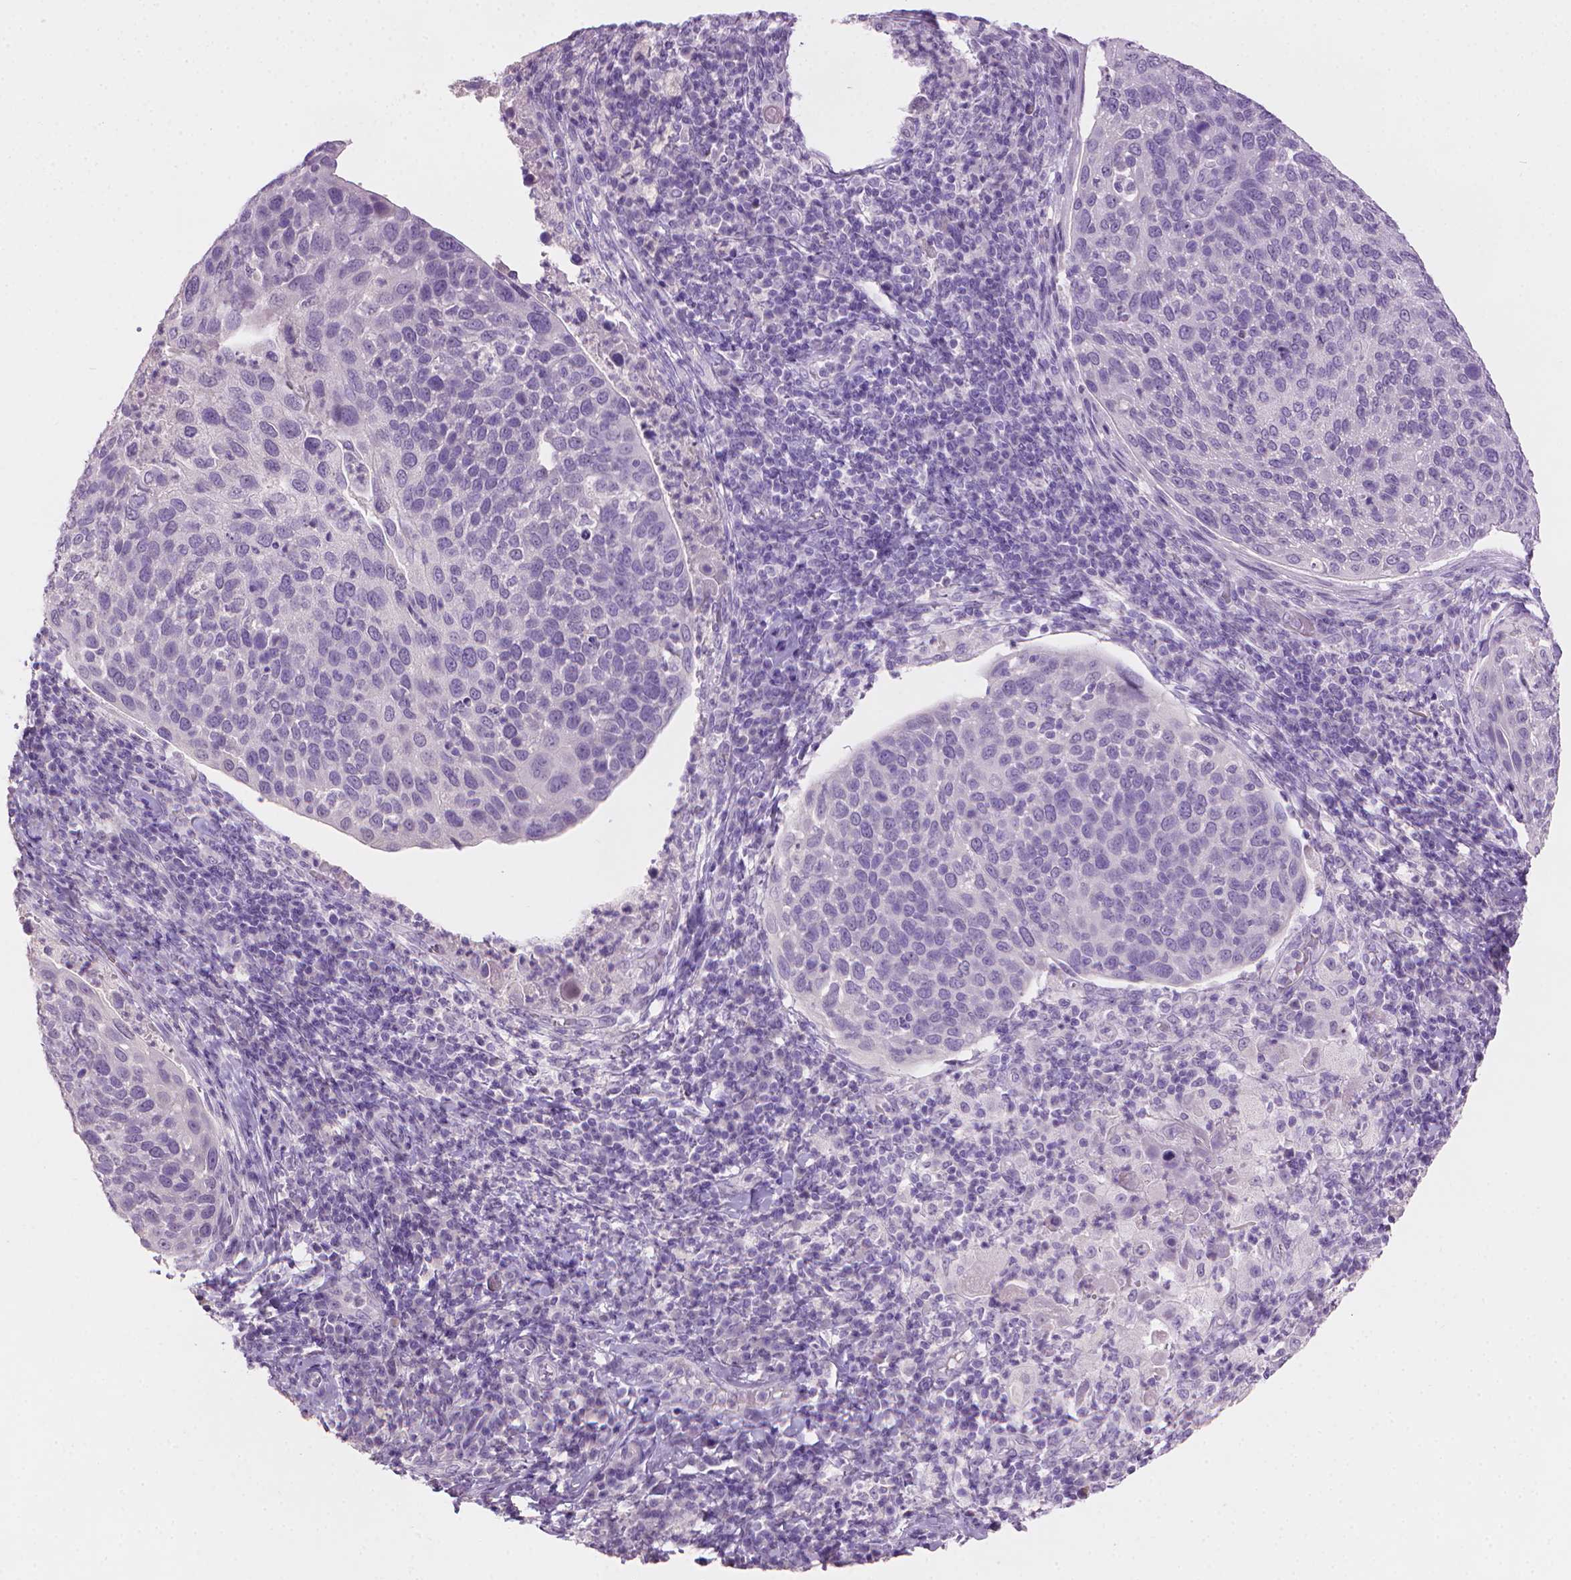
{"staining": {"intensity": "negative", "quantity": "none", "location": "none"}, "tissue": "cervical cancer", "cell_type": "Tumor cells", "image_type": "cancer", "snomed": [{"axis": "morphology", "description": "Squamous cell carcinoma, NOS"}, {"axis": "topography", "description": "Cervix"}], "caption": "Immunohistochemical staining of cervical squamous cell carcinoma displays no significant expression in tumor cells.", "gene": "MLANA", "patient": {"sex": "female", "age": 54}}